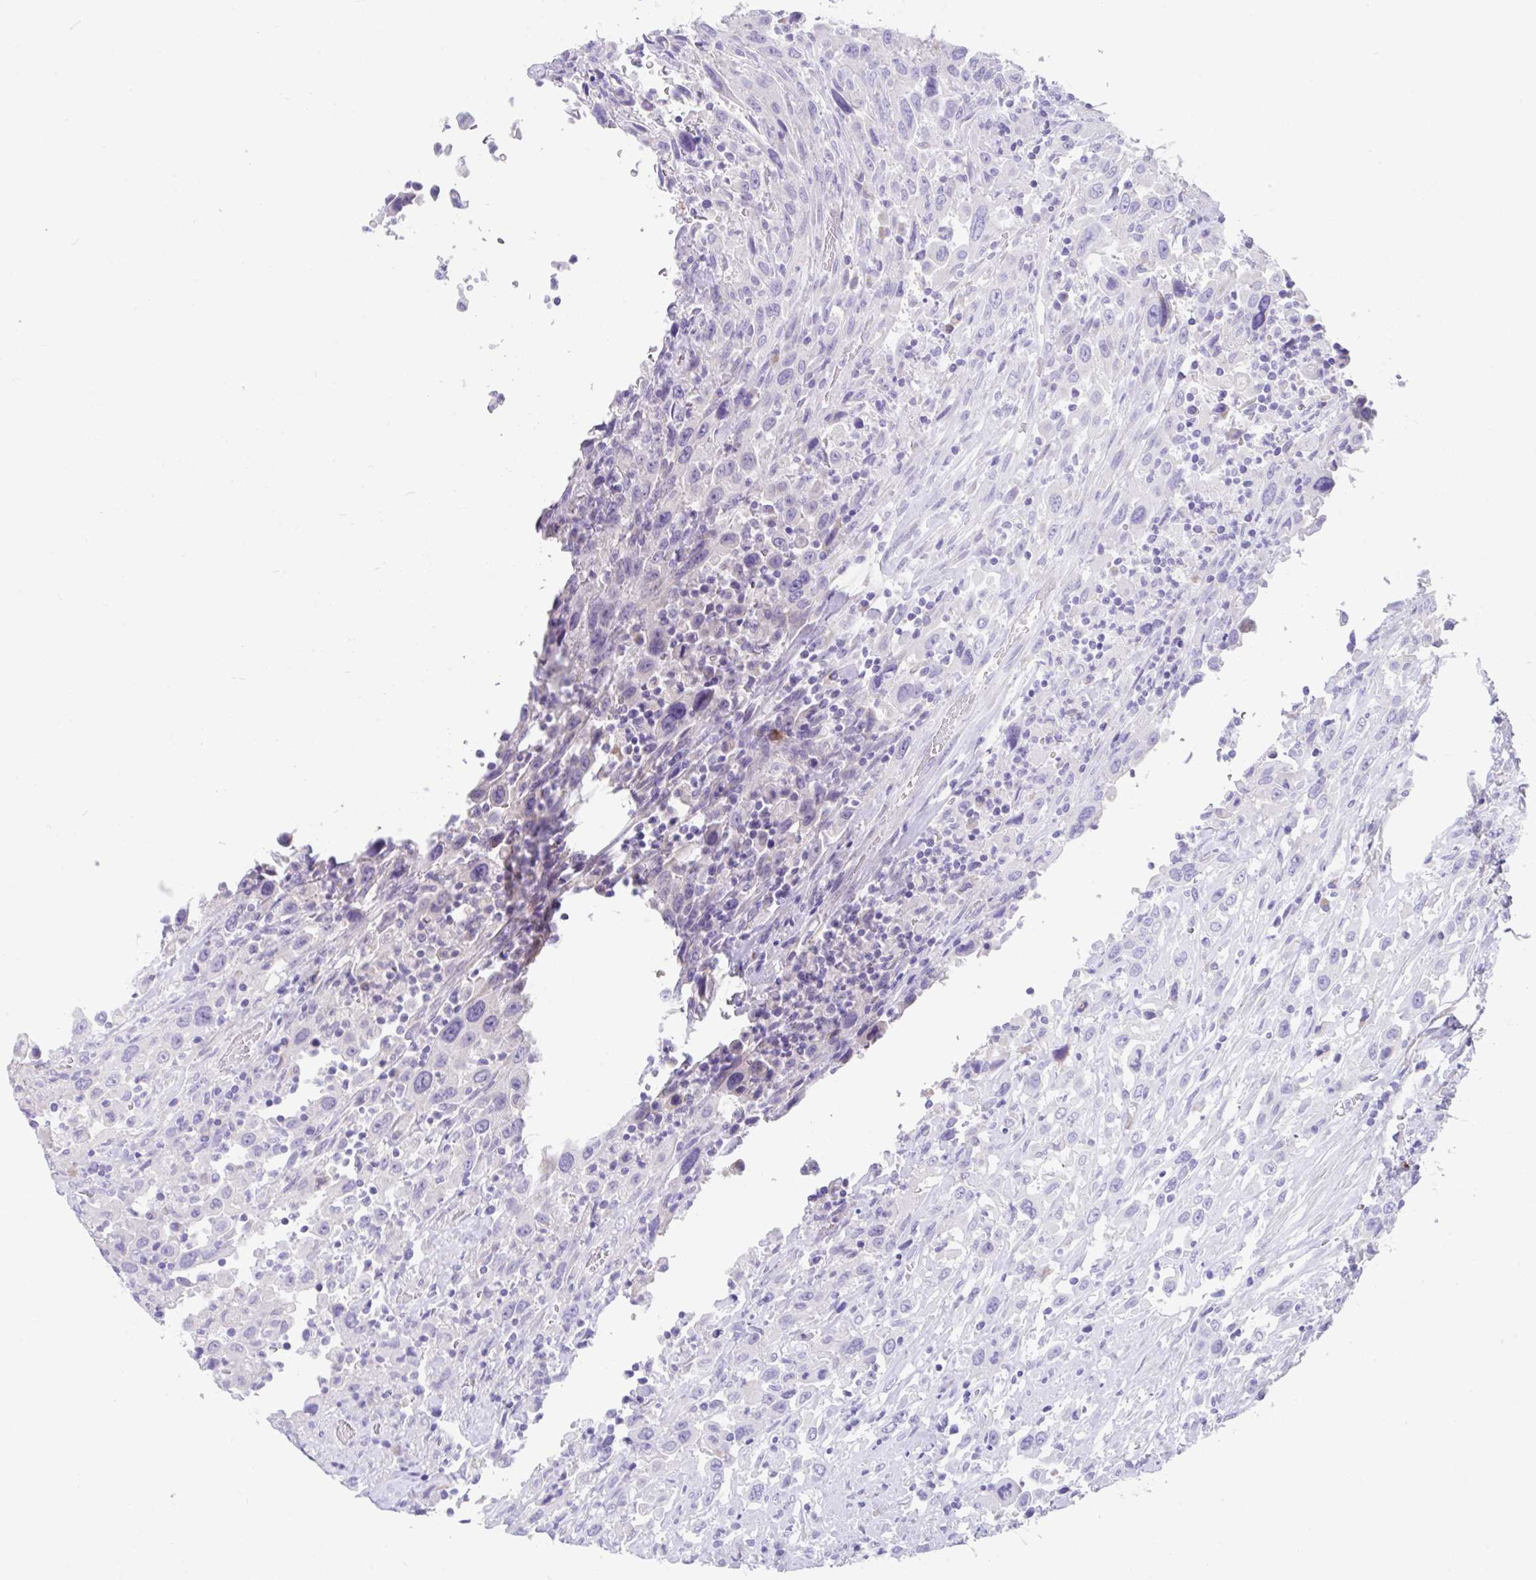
{"staining": {"intensity": "negative", "quantity": "none", "location": "none"}, "tissue": "urothelial cancer", "cell_type": "Tumor cells", "image_type": "cancer", "snomed": [{"axis": "morphology", "description": "Urothelial carcinoma, High grade"}, {"axis": "topography", "description": "Urinary bladder"}], "caption": "High-grade urothelial carcinoma was stained to show a protein in brown. There is no significant expression in tumor cells. Nuclei are stained in blue.", "gene": "CCSAP", "patient": {"sex": "male", "age": 61}}